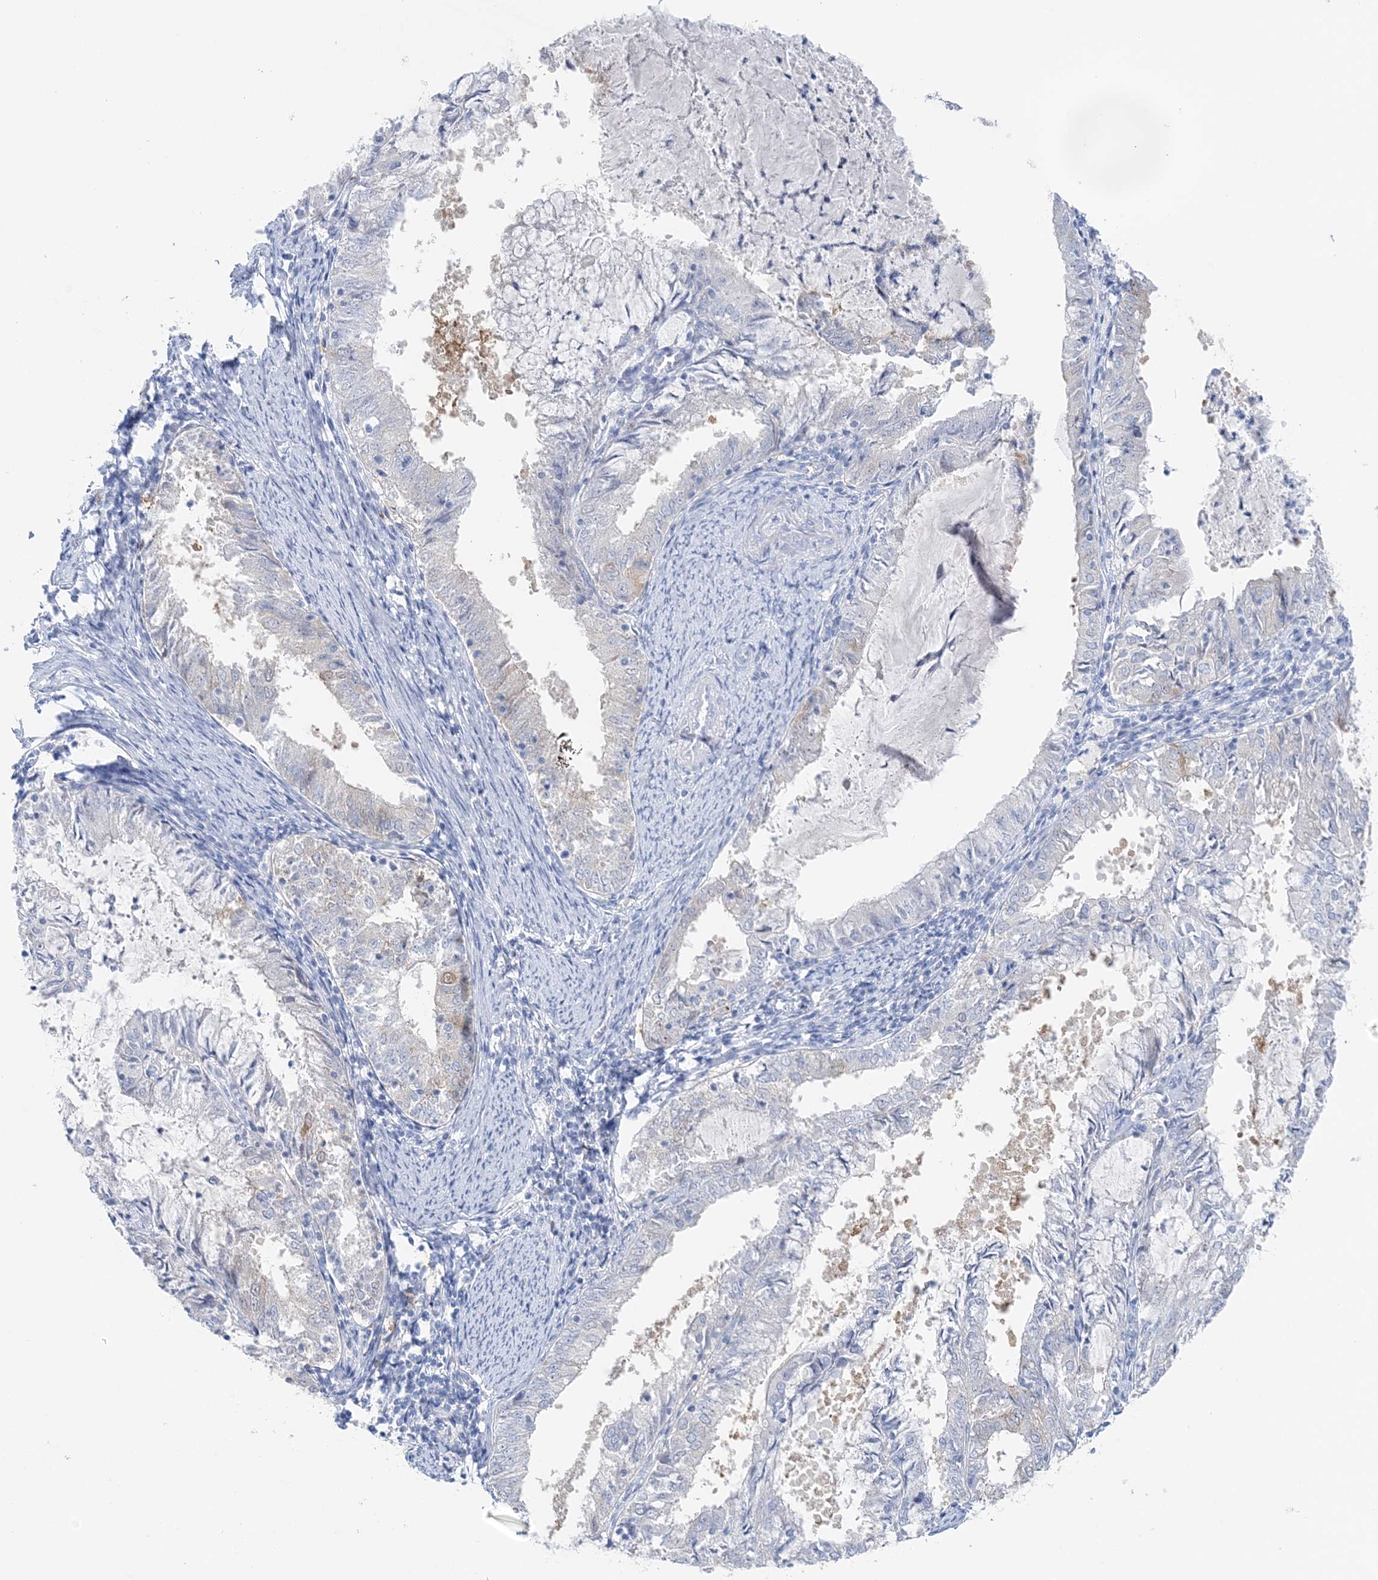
{"staining": {"intensity": "negative", "quantity": "none", "location": "none"}, "tissue": "endometrial cancer", "cell_type": "Tumor cells", "image_type": "cancer", "snomed": [{"axis": "morphology", "description": "Adenocarcinoma, NOS"}, {"axis": "topography", "description": "Endometrium"}], "caption": "The photomicrograph displays no significant expression in tumor cells of endometrial cancer (adenocarcinoma). (Brightfield microscopy of DAB (3,3'-diaminobenzidine) immunohistochemistry at high magnification).", "gene": "HMGCS1", "patient": {"sex": "female", "age": 57}}